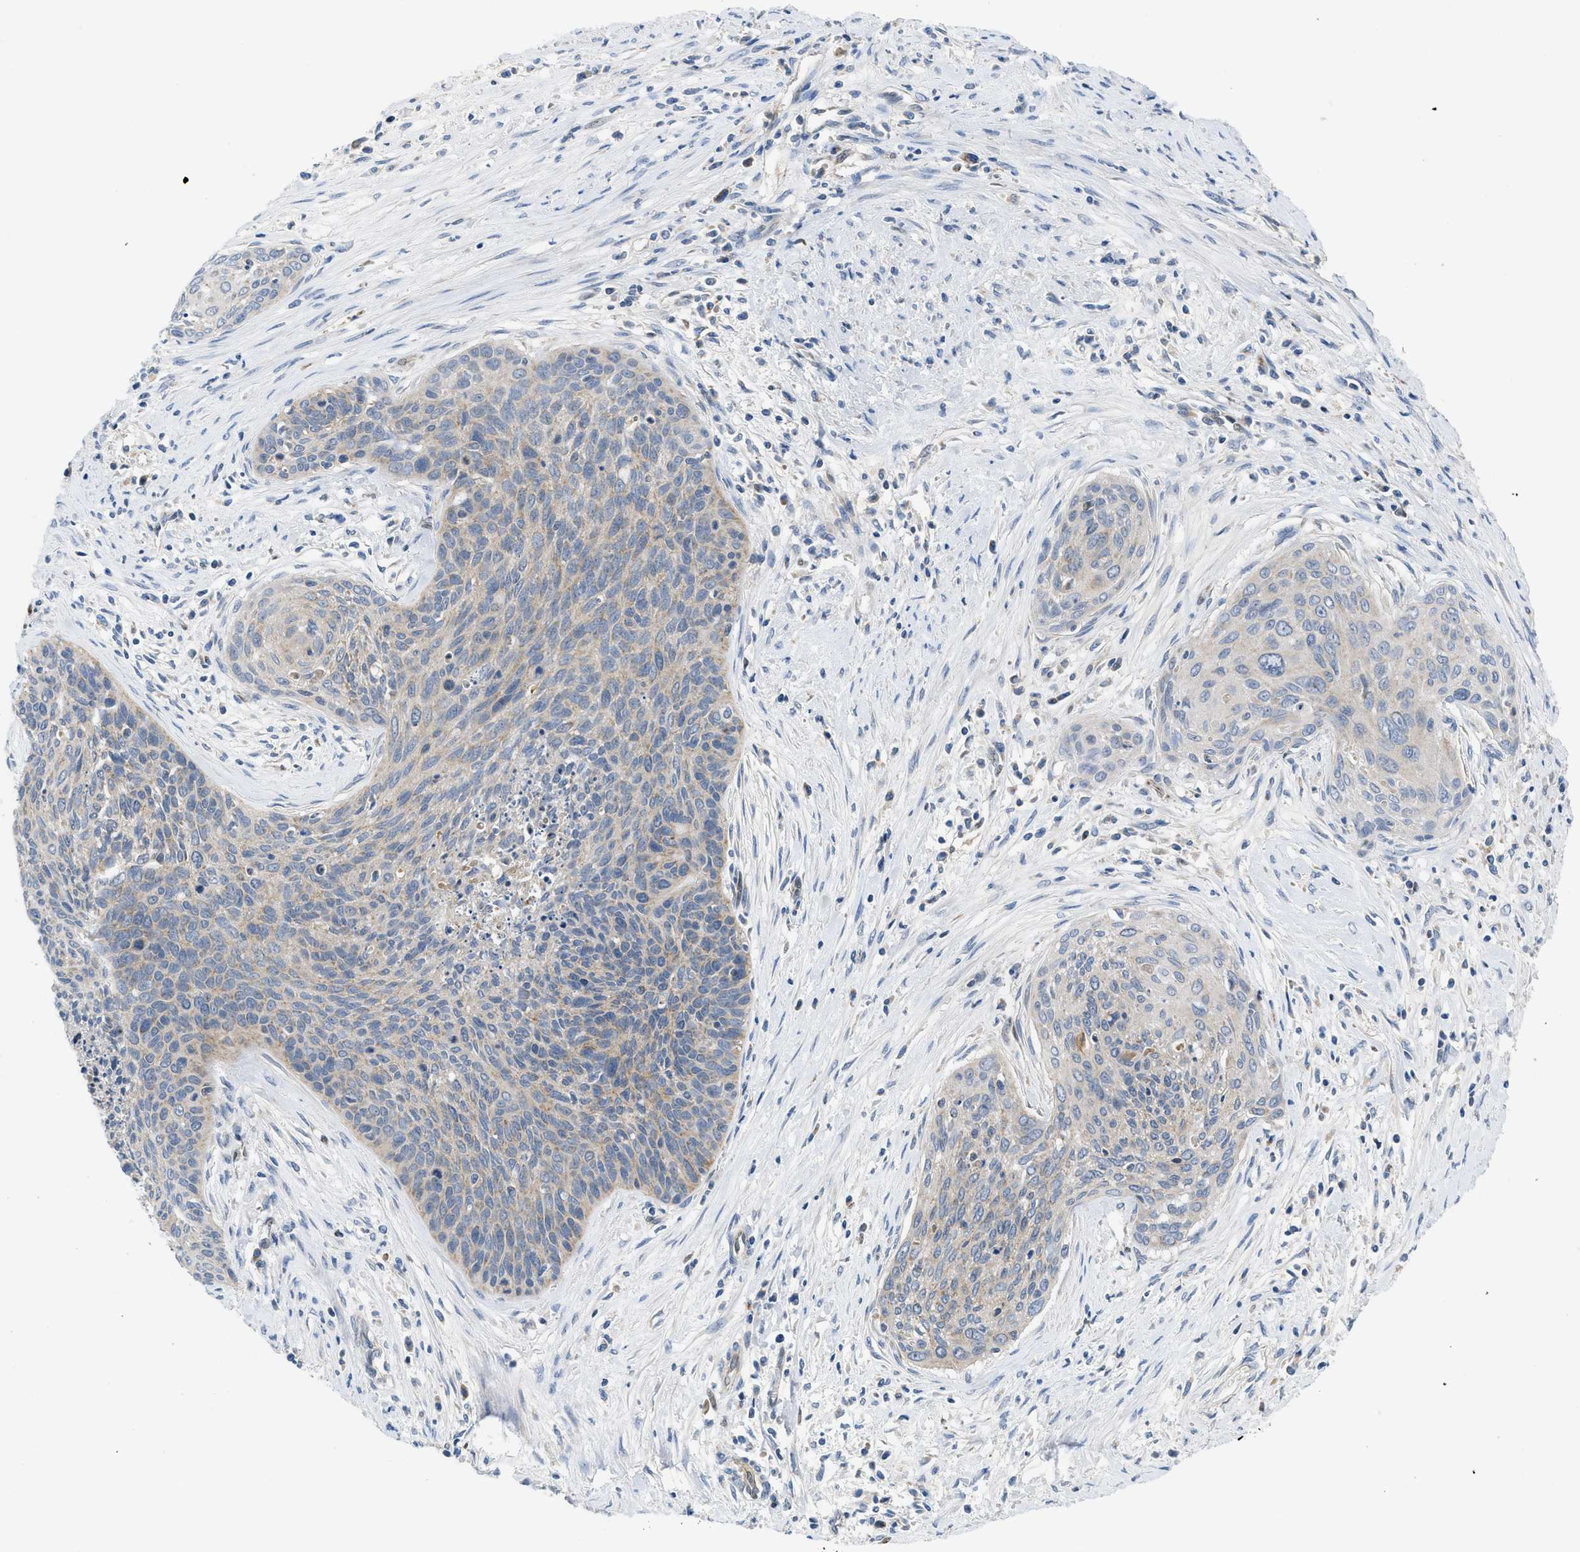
{"staining": {"intensity": "negative", "quantity": "none", "location": "none"}, "tissue": "cervical cancer", "cell_type": "Tumor cells", "image_type": "cancer", "snomed": [{"axis": "morphology", "description": "Squamous cell carcinoma, NOS"}, {"axis": "topography", "description": "Cervix"}], "caption": "Human squamous cell carcinoma (cervical) stained for a protein using immunohistochemistry shows no positivity in tumor cells.", "gene": "PNKD", "patient": {"sex": "female", "age": 55}}